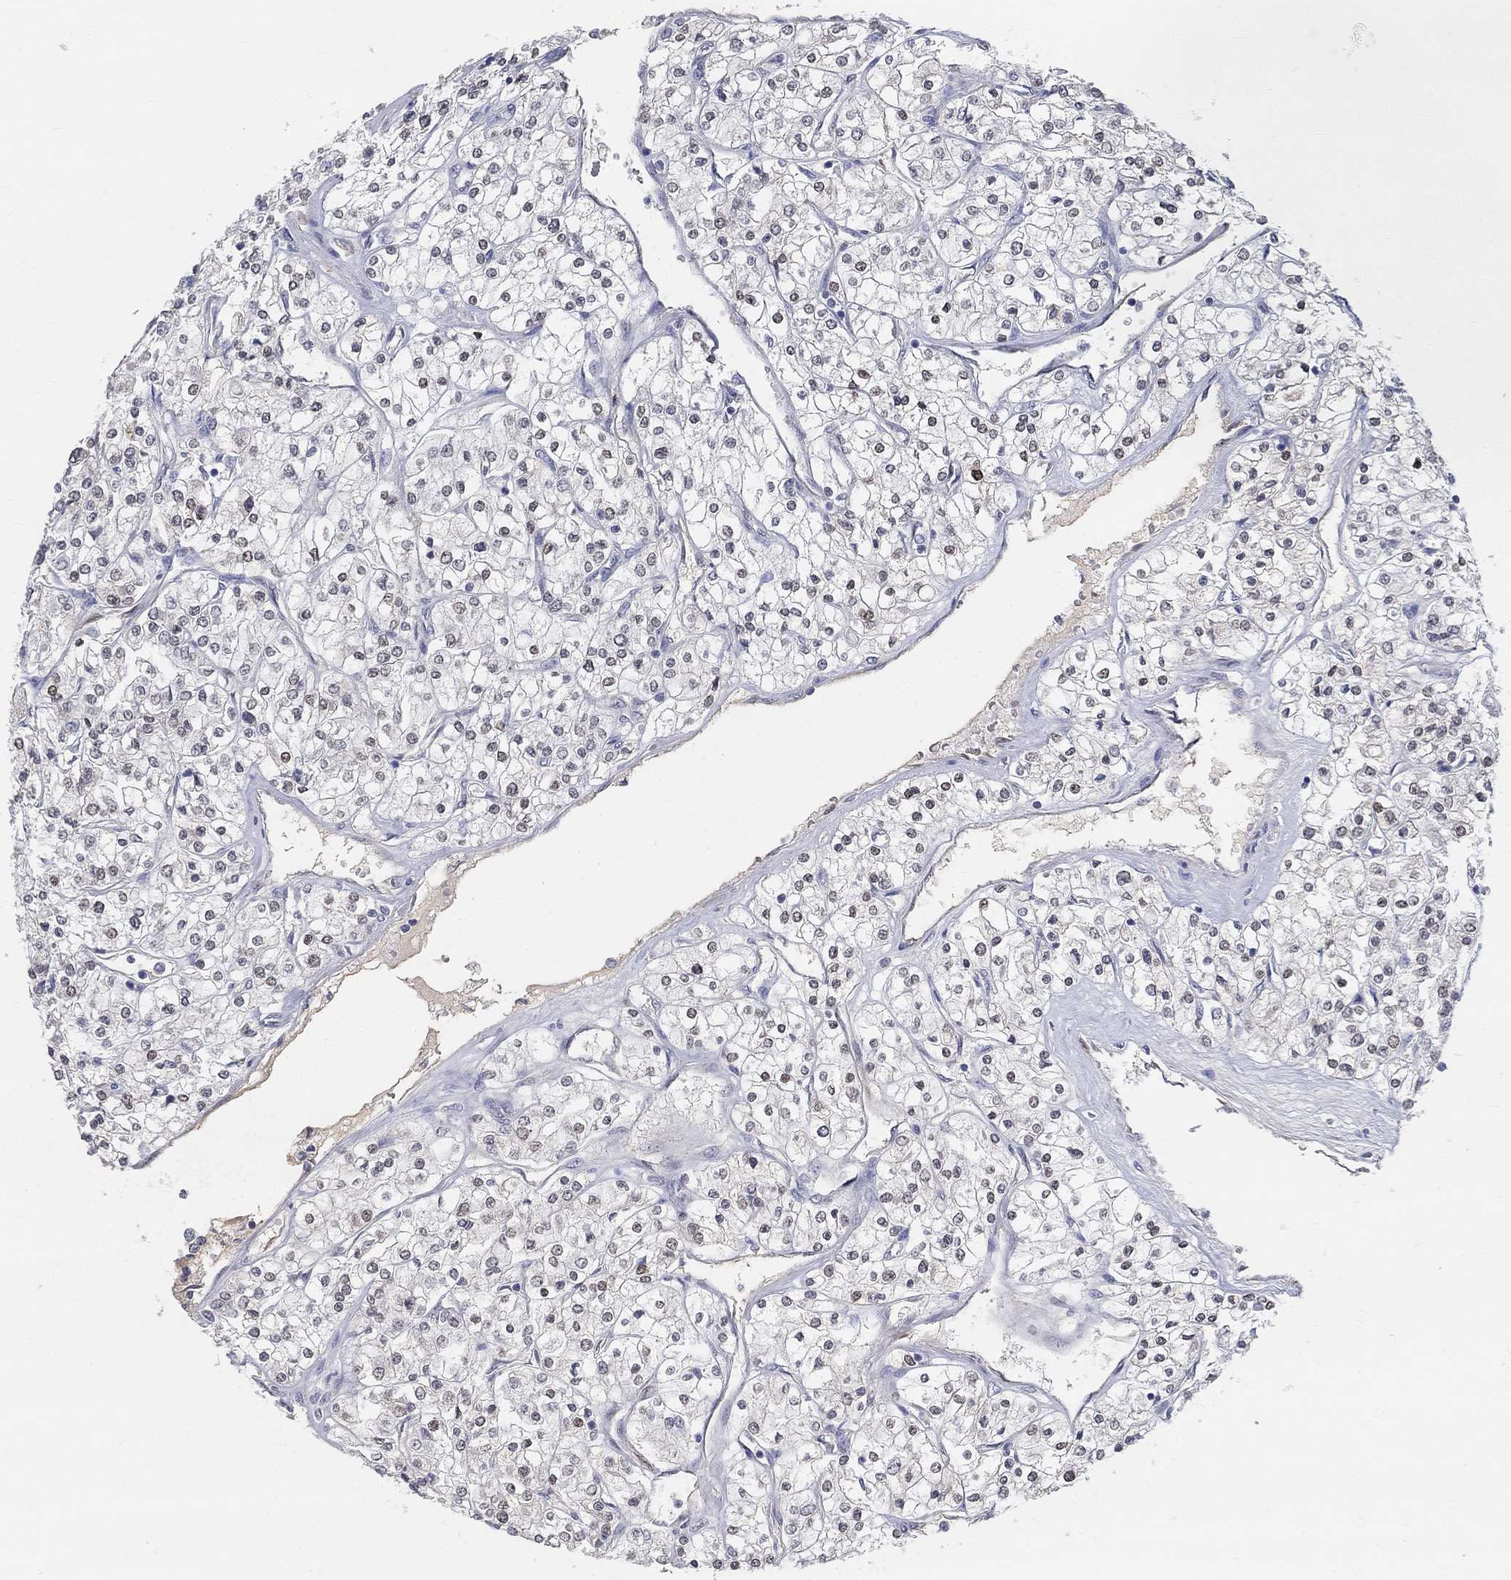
{"staining": {"intensity": "moderate", "quantity": "<25%", "location": "nuclear"}, "tissue": "renal cancer", "cell_type": "Tumor cells", "image_type": "cancer", "snomed": [{"axis": "morphology", "description": "Adenocarcinoma, NOS"}, {"axis": "topography", "description": "Kidney"}], "caption": "A brown stain highlights moderate nuclear staining of a protein in human renal cancer (adenocarcinoma) tumor cells.", "gene": "FGF2", "patient": {"sex": "male", "age": 80}}